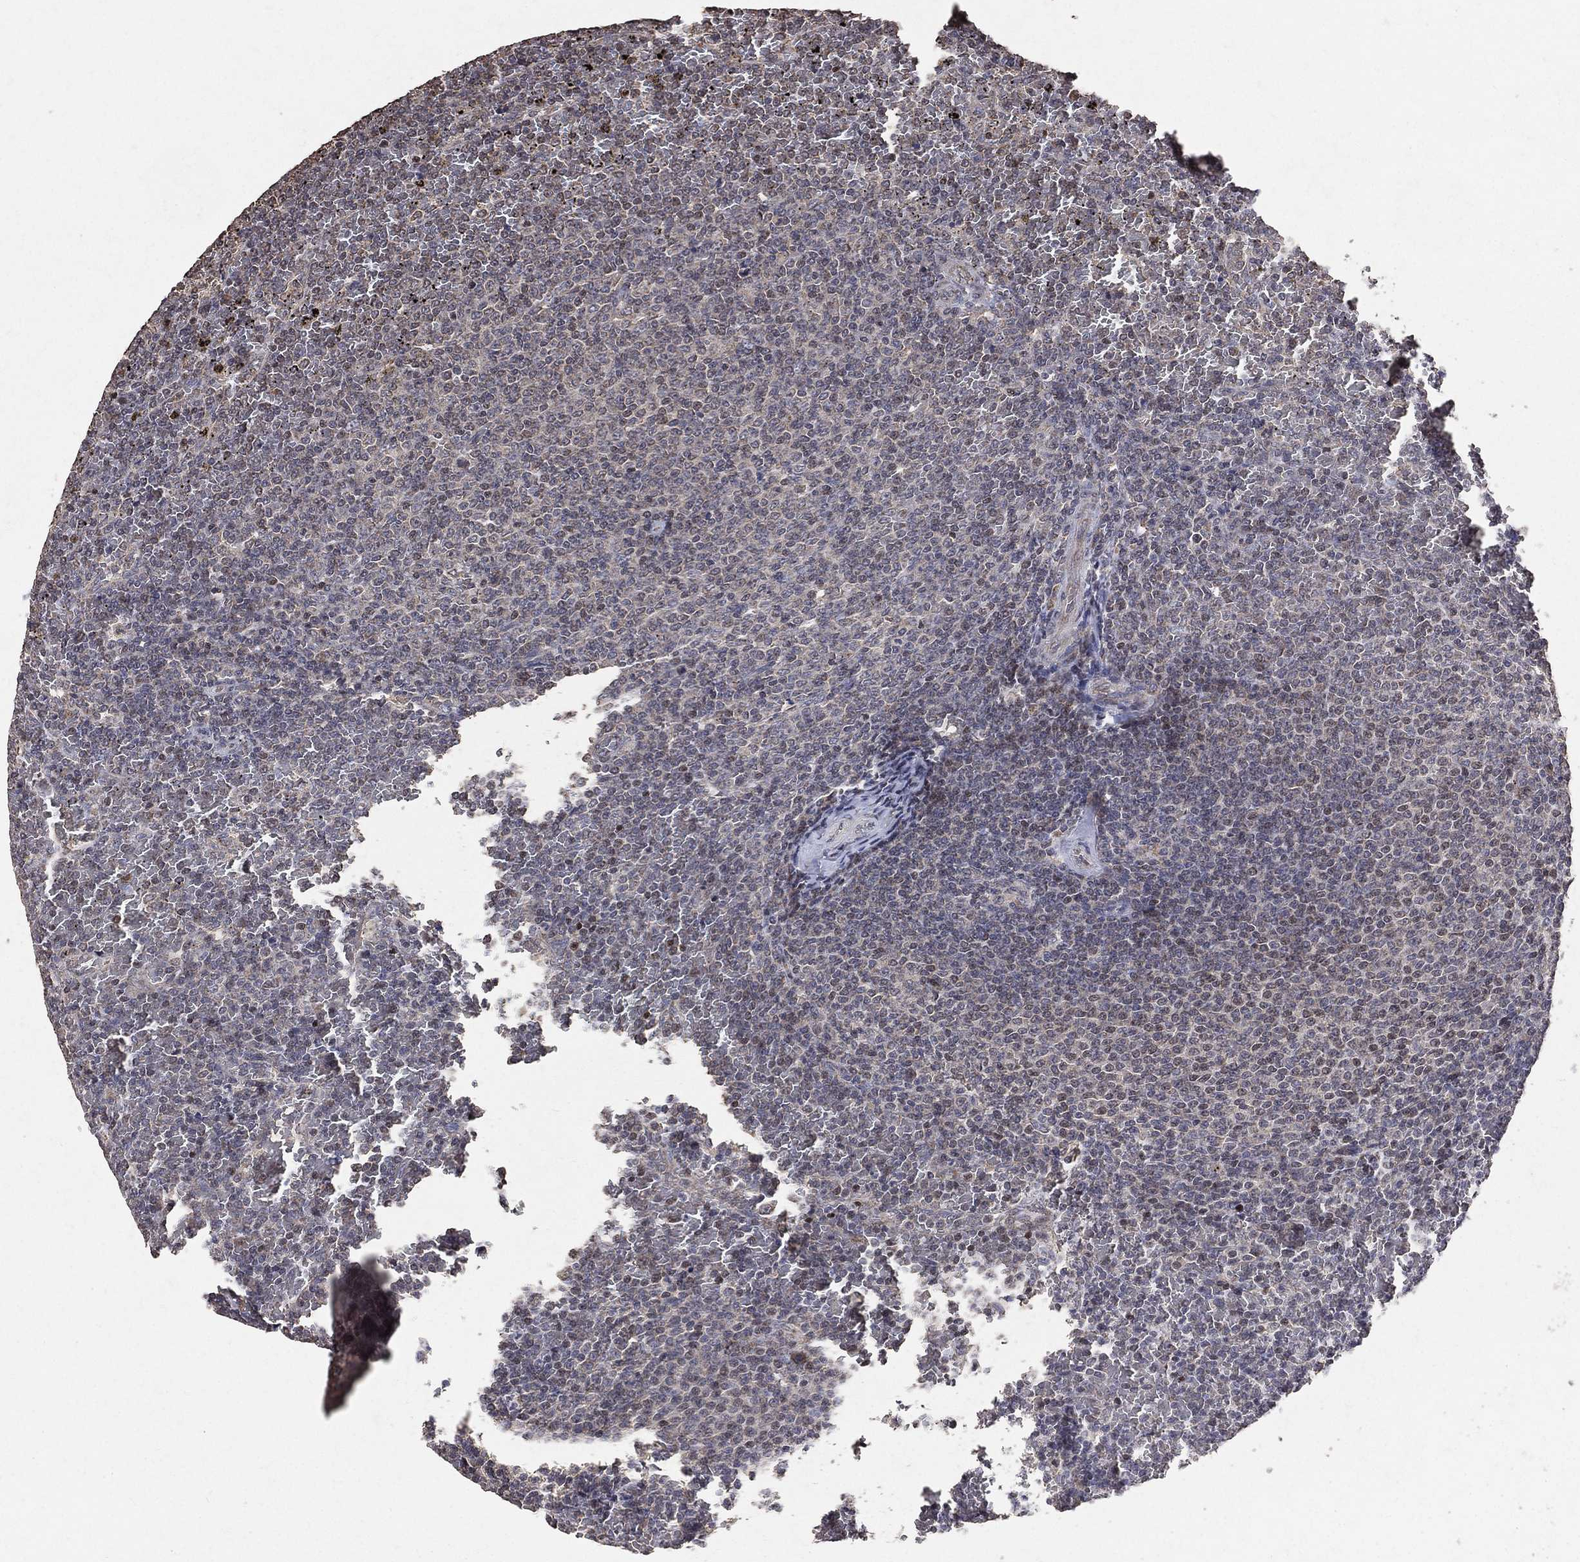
{"staining": {"intensity": "negative", "quantity": "none", "location": "none"}, "tissue": "lymphoma", "cell_type": "Tumor cells", "image_type": "cancer", "snomed": [{"axis": "morphology", "description": "Malignant lymphoma, non-Hodgkin's type, Low grade"}, {"axis": "topography", "description": "Spleen"}], "caption": "This is an IHC histopathology image of human lymphoma. There is no expression in tumor cells.", "gene": "LY6K", "patient": {"sex": "female", "age": 77}}